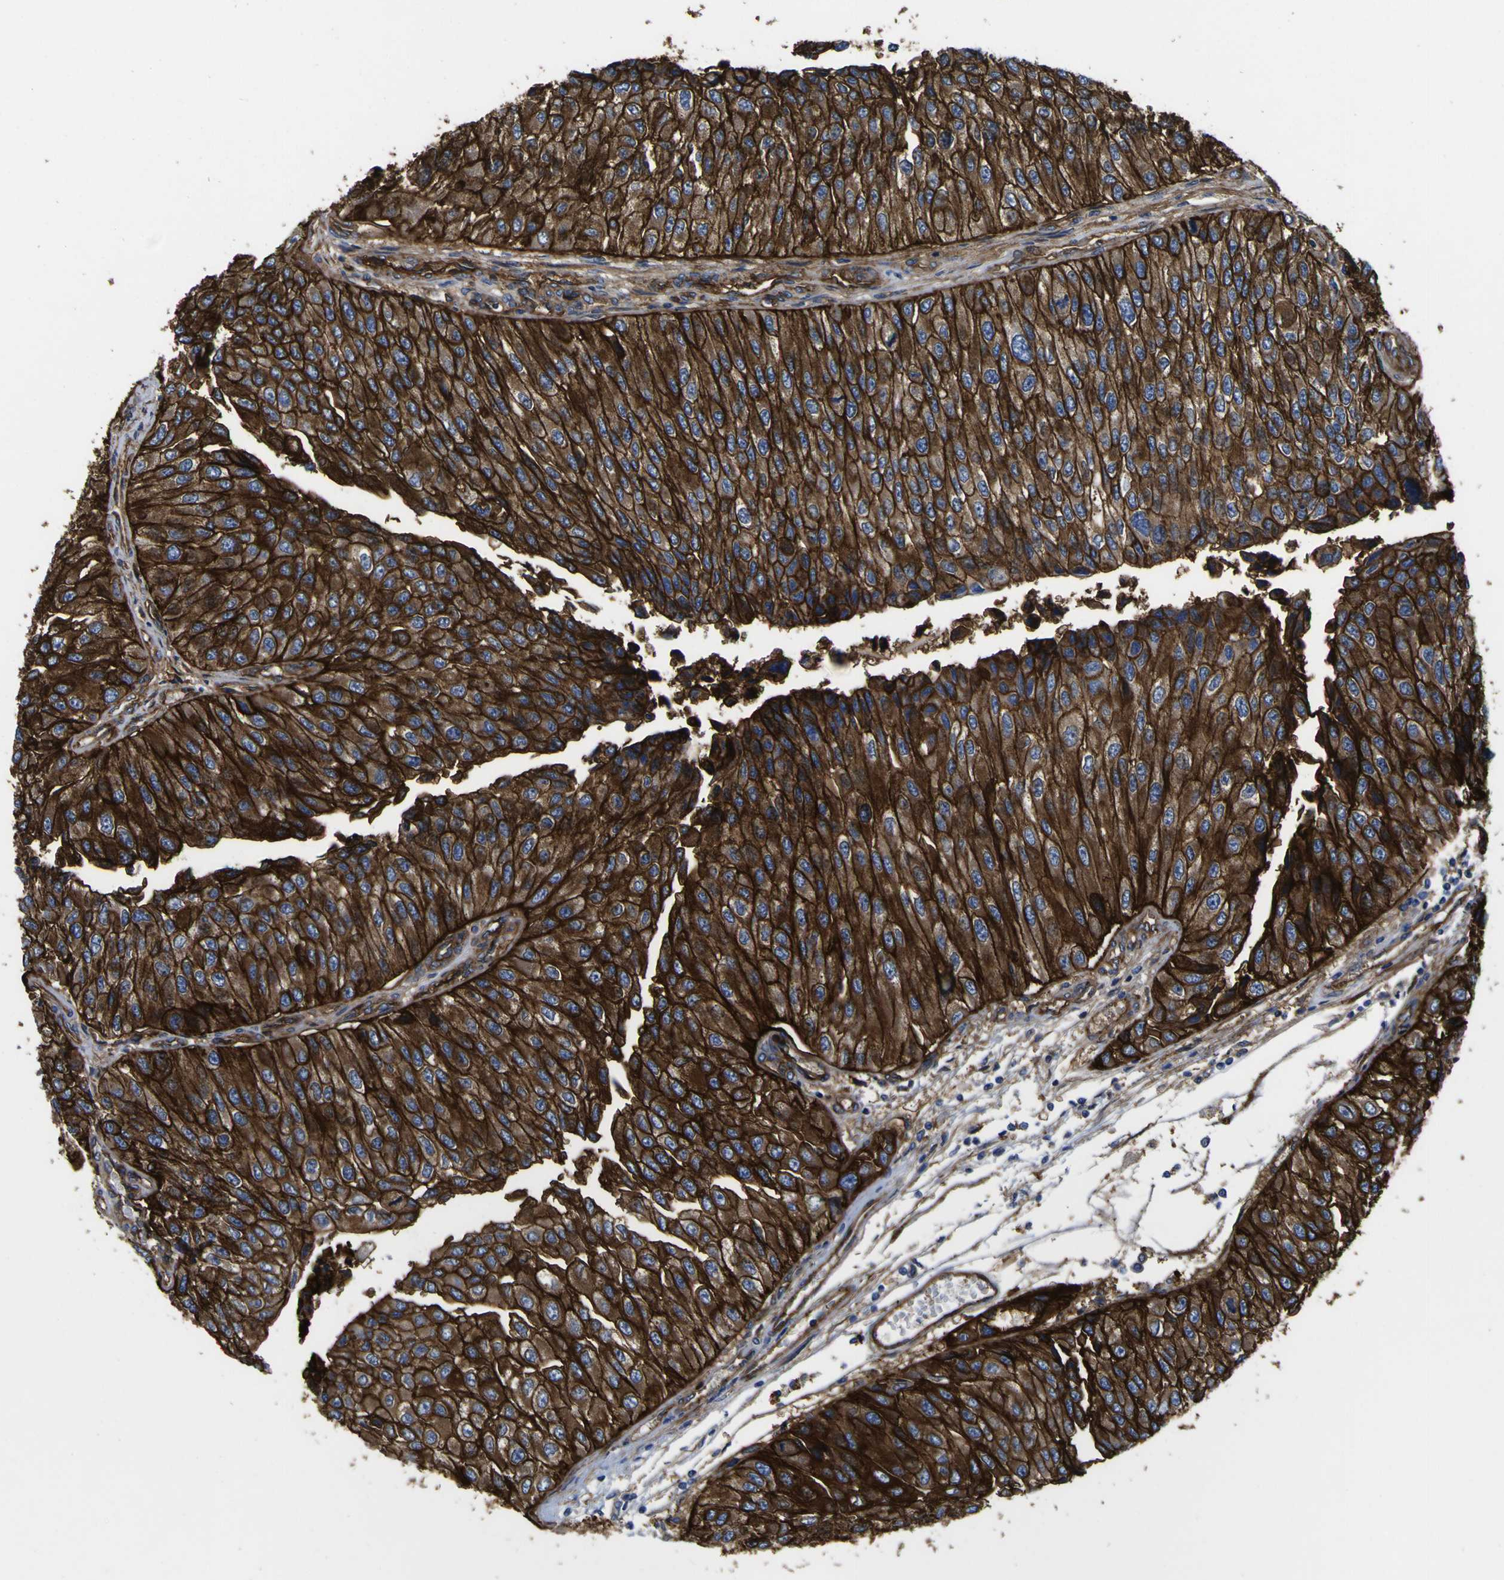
{"staining": {"intensity": "strong", "quantity": ">75%", "location": "cytoplasmic/membranous"}, "tissue": "urothelial cancer", "cell_type": "Tumor cells", "image_type": "cancer", "snomed": [{"axis": "morphology", "description": "Urothelial carcinoma, High grade"}, {"axis": "topography", "description": "Kidney"}, {"axis": "topography", "description": "Urinary bladder"}], "caption": "An IHC photomicrograph of tumor tissue is shown. Protein staining in brown highlights strong cytoplasmic/membranous positivity in urothelial cancer within tumor cells. The protein is shown in brown color, while the nuclei are stained blue.", "gene": "CD151", "patient": {"sex": "male", "age": 77}}